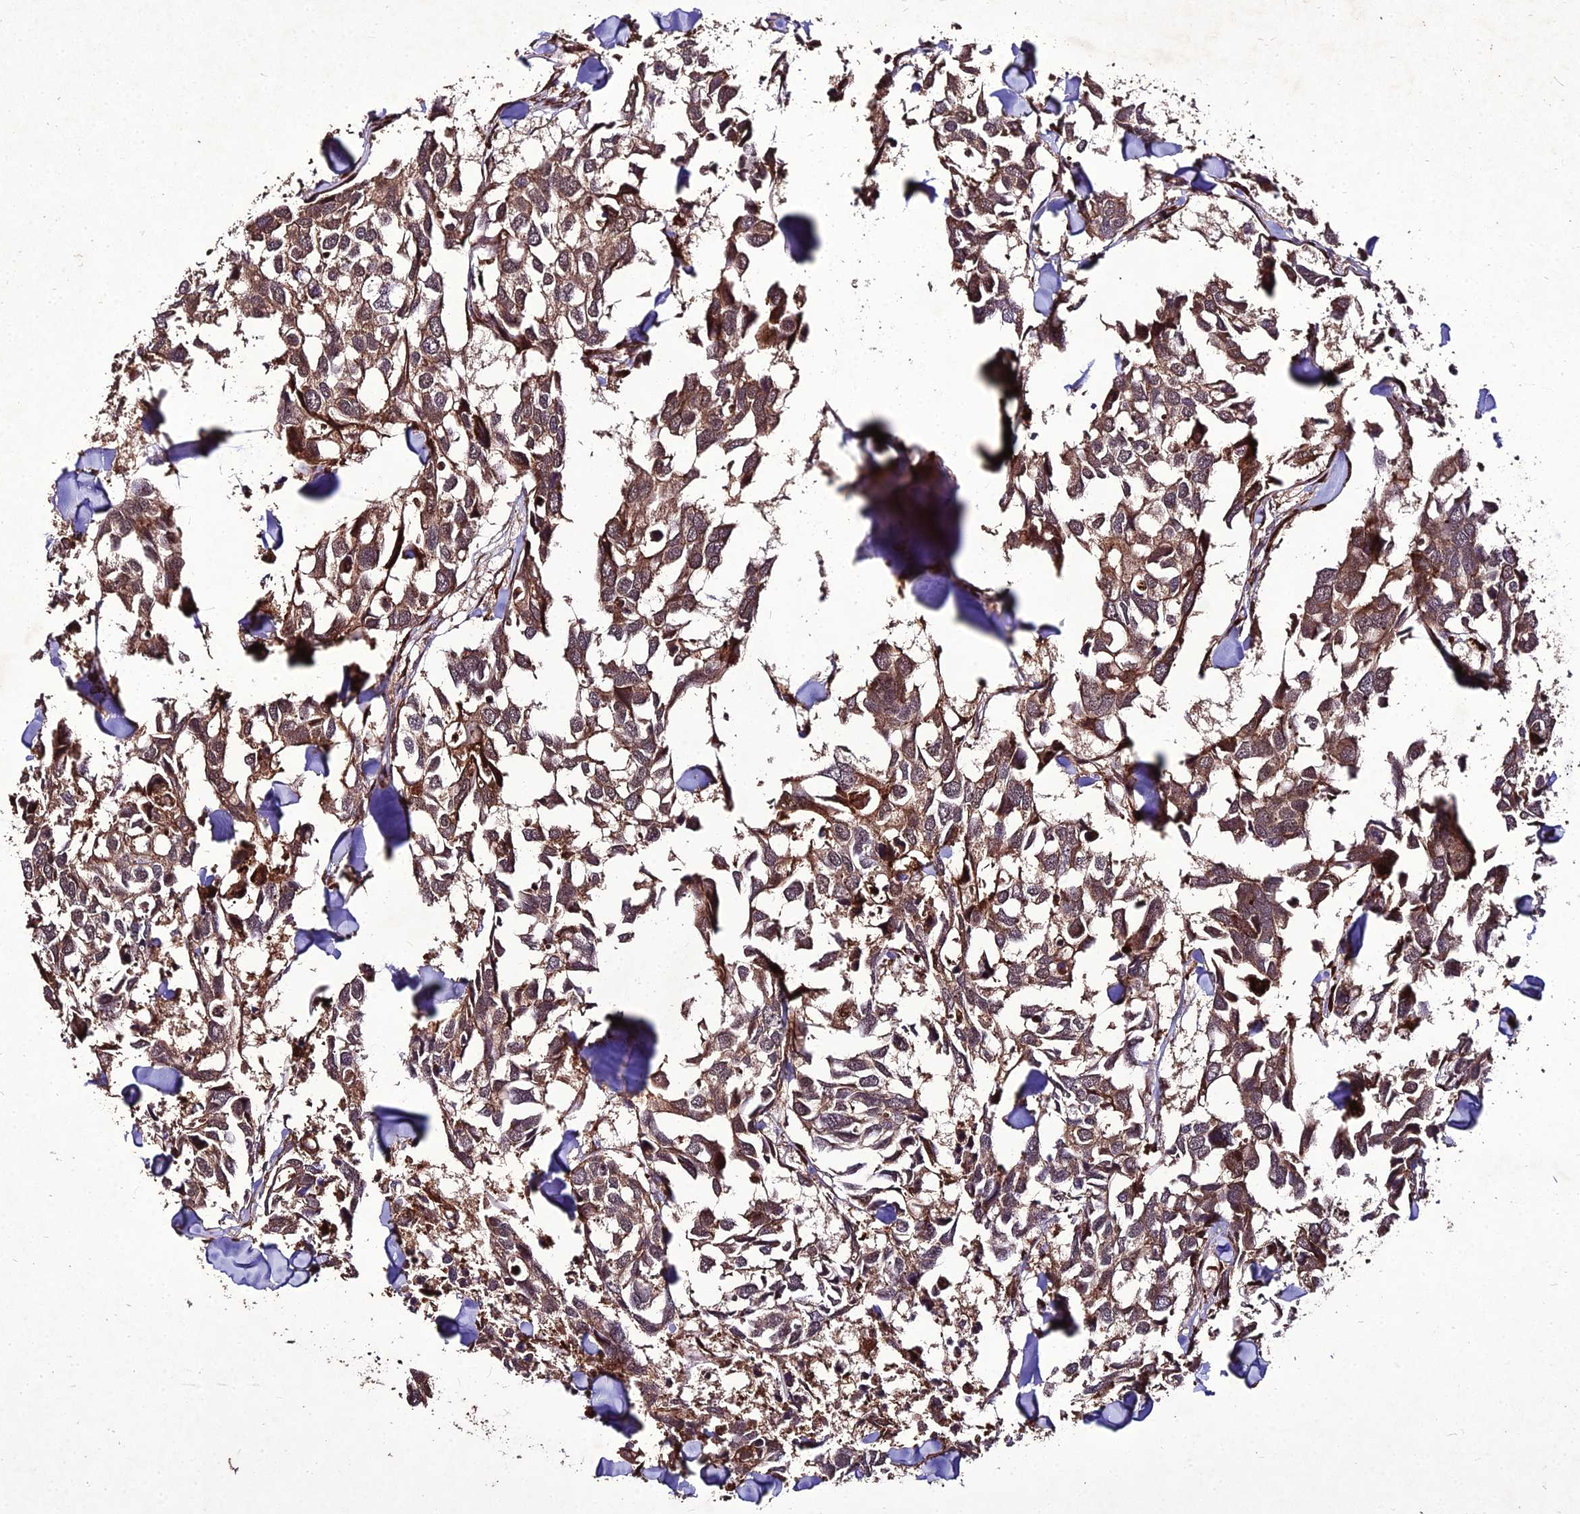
{"staining": {"intensity": "moderate", "quantity": ">75%", "location": "cytoplasmic/membranous"}, "tissue": "breast cancer", "cell_type": "Tumor cells", "image_type": "cancer", "snomed": [{"axis": "morphology", "description": "Duct carcinoma"}, {"axis": "topography", "description": "Breast"}], "caption": "Infiltrating ductal carcinoma (breast) stained for a protein demonstrates moderate cytoplasmic/membranous positivity in tumor cells. (DAB = brown stain, brightfield microscopy at high magnification).", "gene": "ZNF766", "patient": {"sex": "female", "age": 83}}